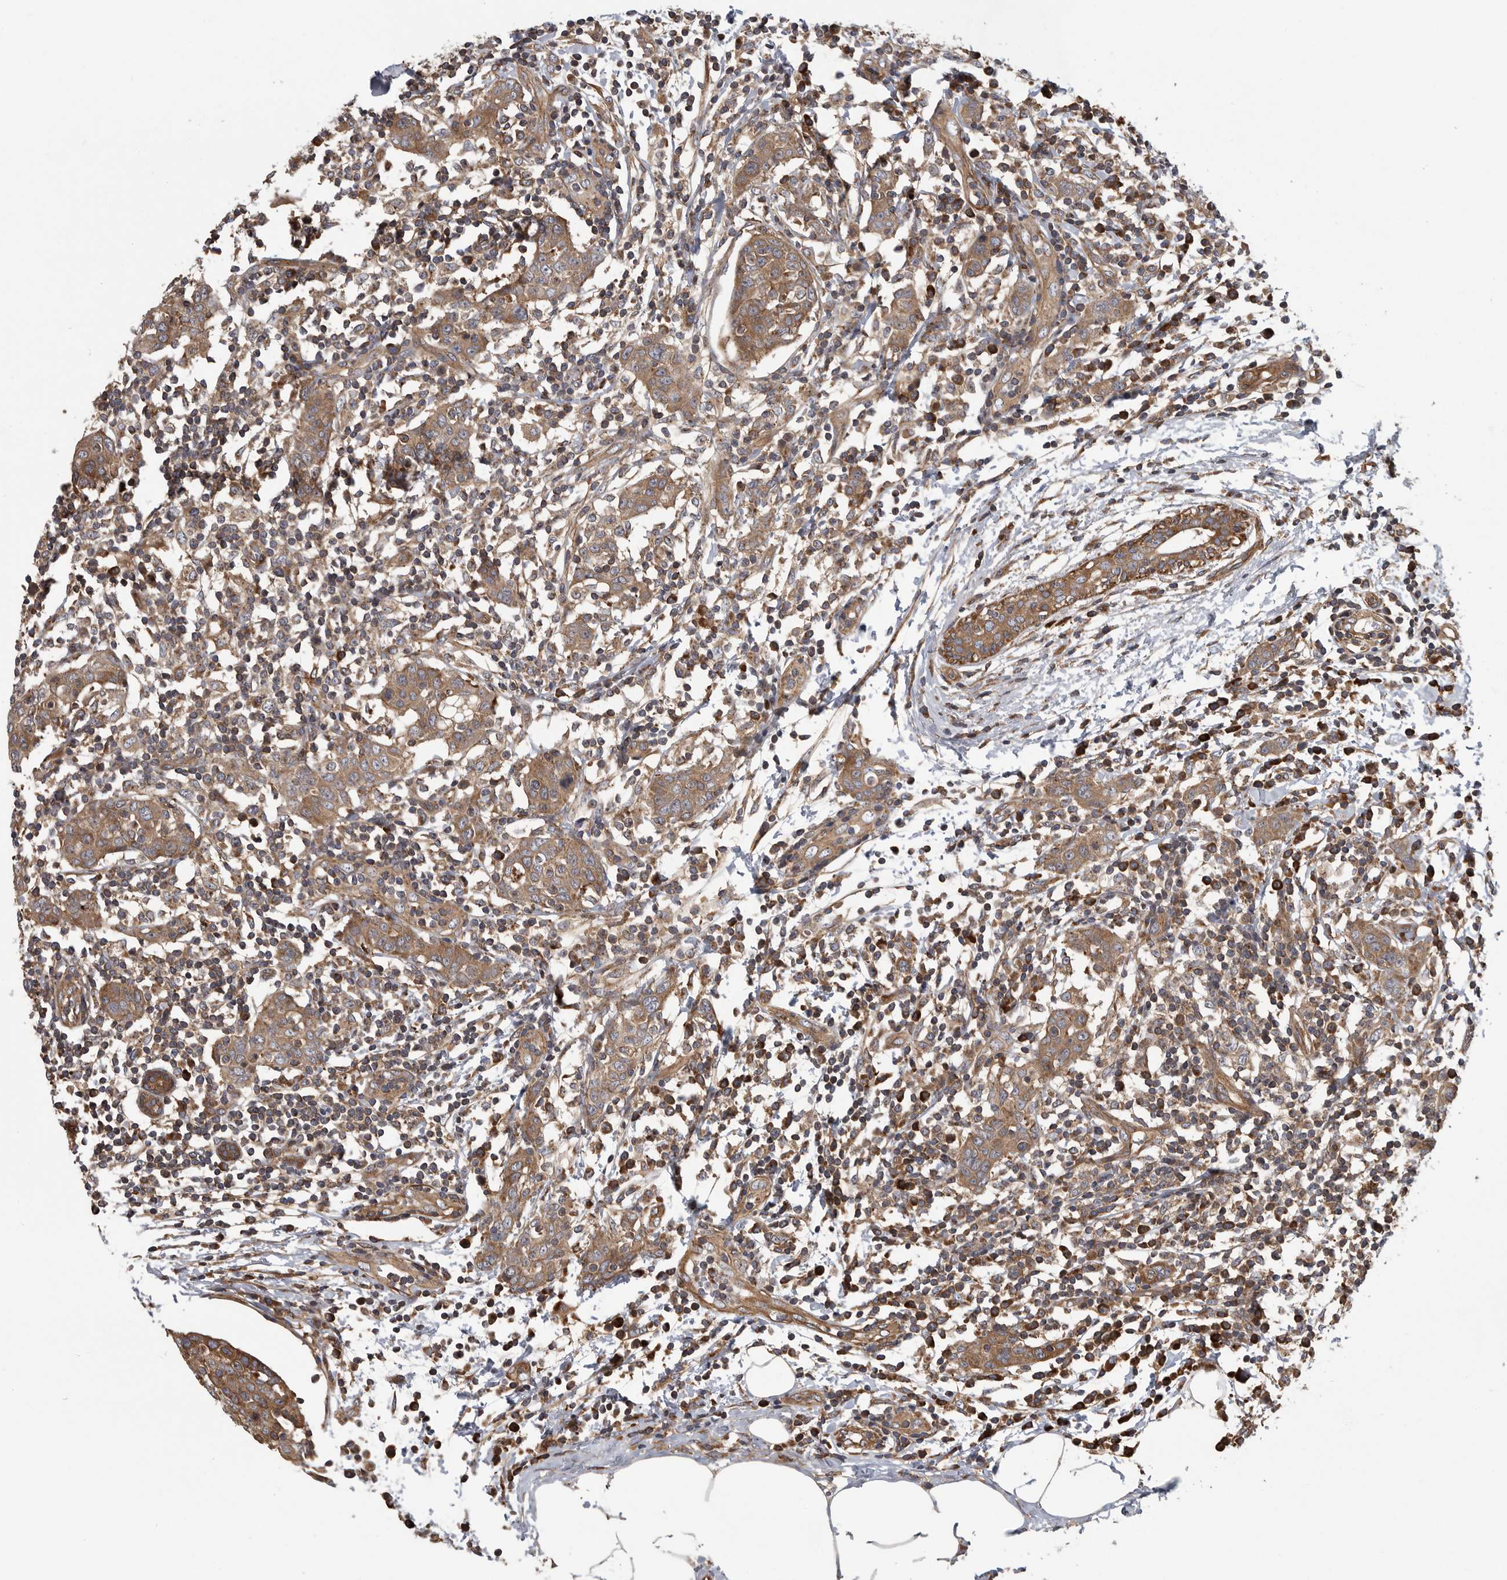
{"staining": {"intensity": "moderate", "quantity": ">75%", "location": "cytoplasmic/membranous"}, "tissue": "breast cancer", "cell_type": "Tumor cells", "image_type": "cancer", "snomed": [{"axis": "morphology", "description": "Normal tissue, NOS"}, {"axis": "morphology", "description": "Duct carcinoma"}, {"axis": "topography", "description": "Breast"}], "caption": "There is medium levels of moderate cytoplasmic/membranous positivity in tumor cells of breast infiltrating ductal carcinoma, as demonstrated by immunohistochemical staining (brown color).", "gene": "OXR1", "patient": {"sex": "female", "age": 37}}